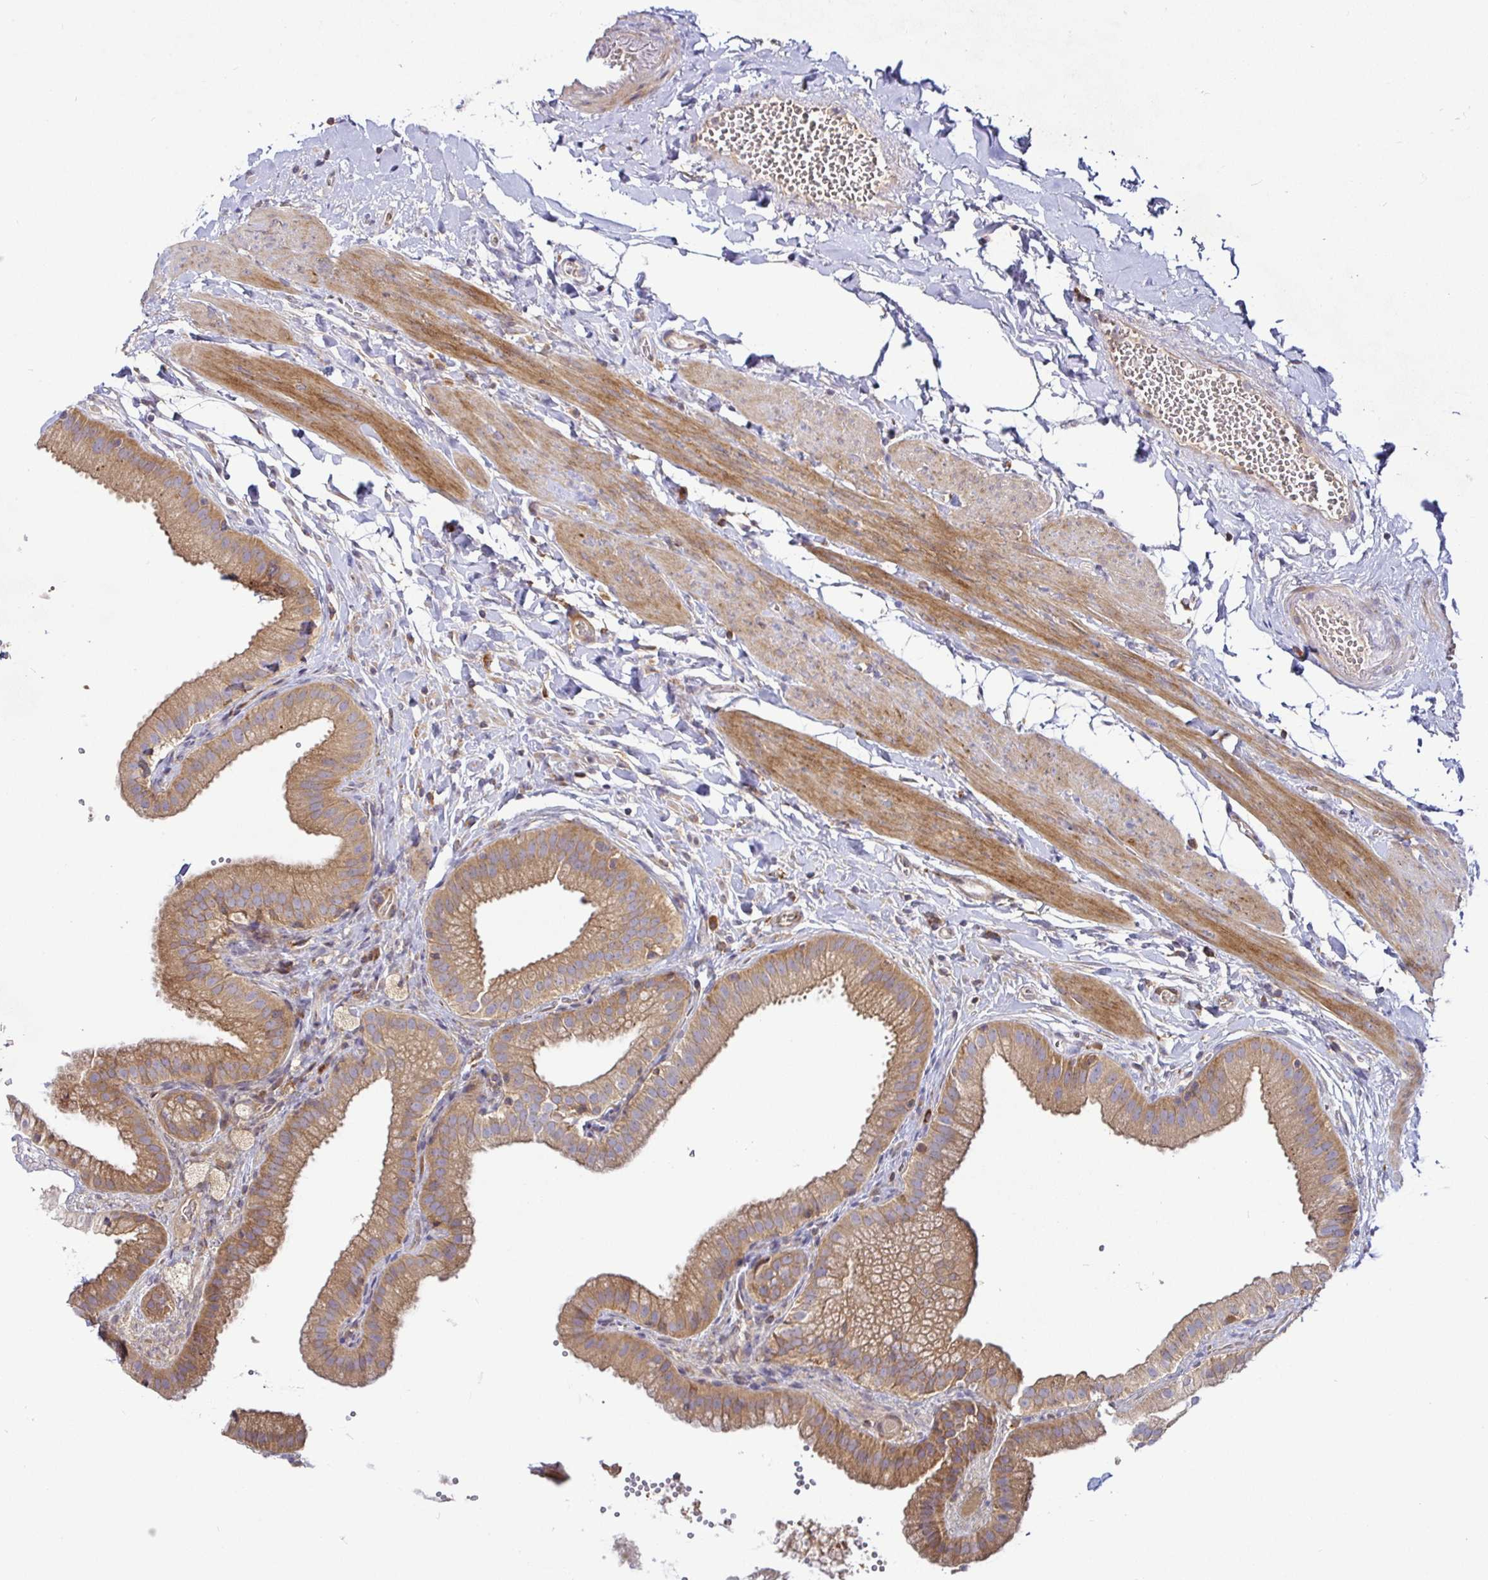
{"staining": {"intensity": "moderate", "quantity": ">75%", "location": "cytoplasmic/membranous"}, "tissue": "gallbladder", "cell_type": "Glandular cells", "image_type": "normal", "snomed": [{"axis": "morphology", "description": "Normal tissue, NOS"}, {"axis": "topography", "description": "Gallbladder"}], "caption": "Human gallbladder stained with a brown dye exhibits moderate cytoplasmic/membranous positive expression in about >75% of glandular cells.", "gene": "SNX8", "patient": {"sex": "female", "age": 63}}